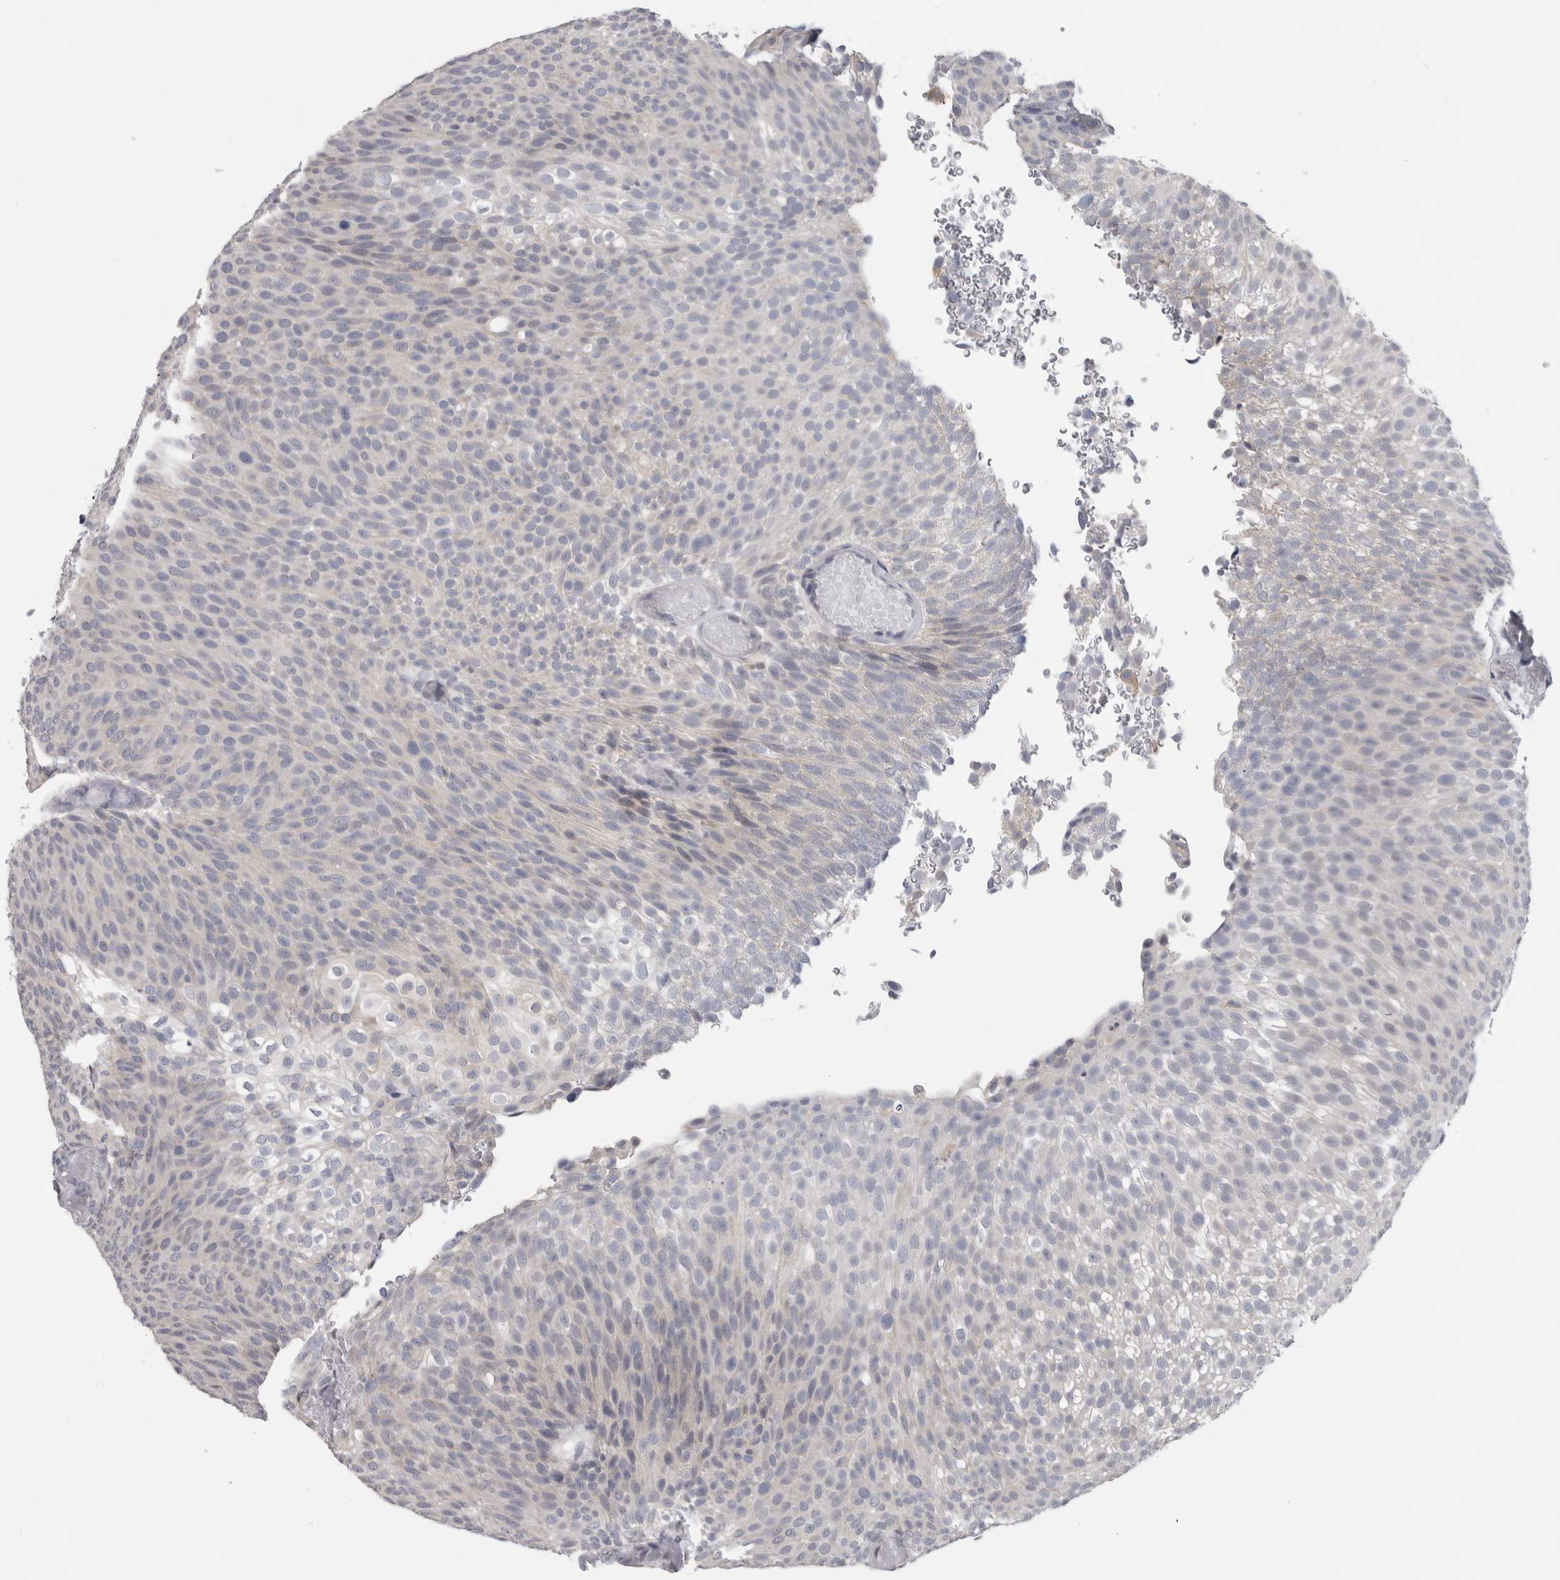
{"staining": {"intensity": "negative", "quantity": "none", "location": "none"}, "tissue": "urothelial cancer", "cell_type": "Tumor cells", "image_type": "cancer", "snomed": [{"axis": "morphology", "description": "Urothelial carcinoma, Low grade"}, {"axis": "topography", "description": "Urinary bladder"}], "caption": "Tumor cells show no significant protein expression in urothelial cancer.", "gene": "TMEM242", "patient": {"sex": "male", "age": 78}}